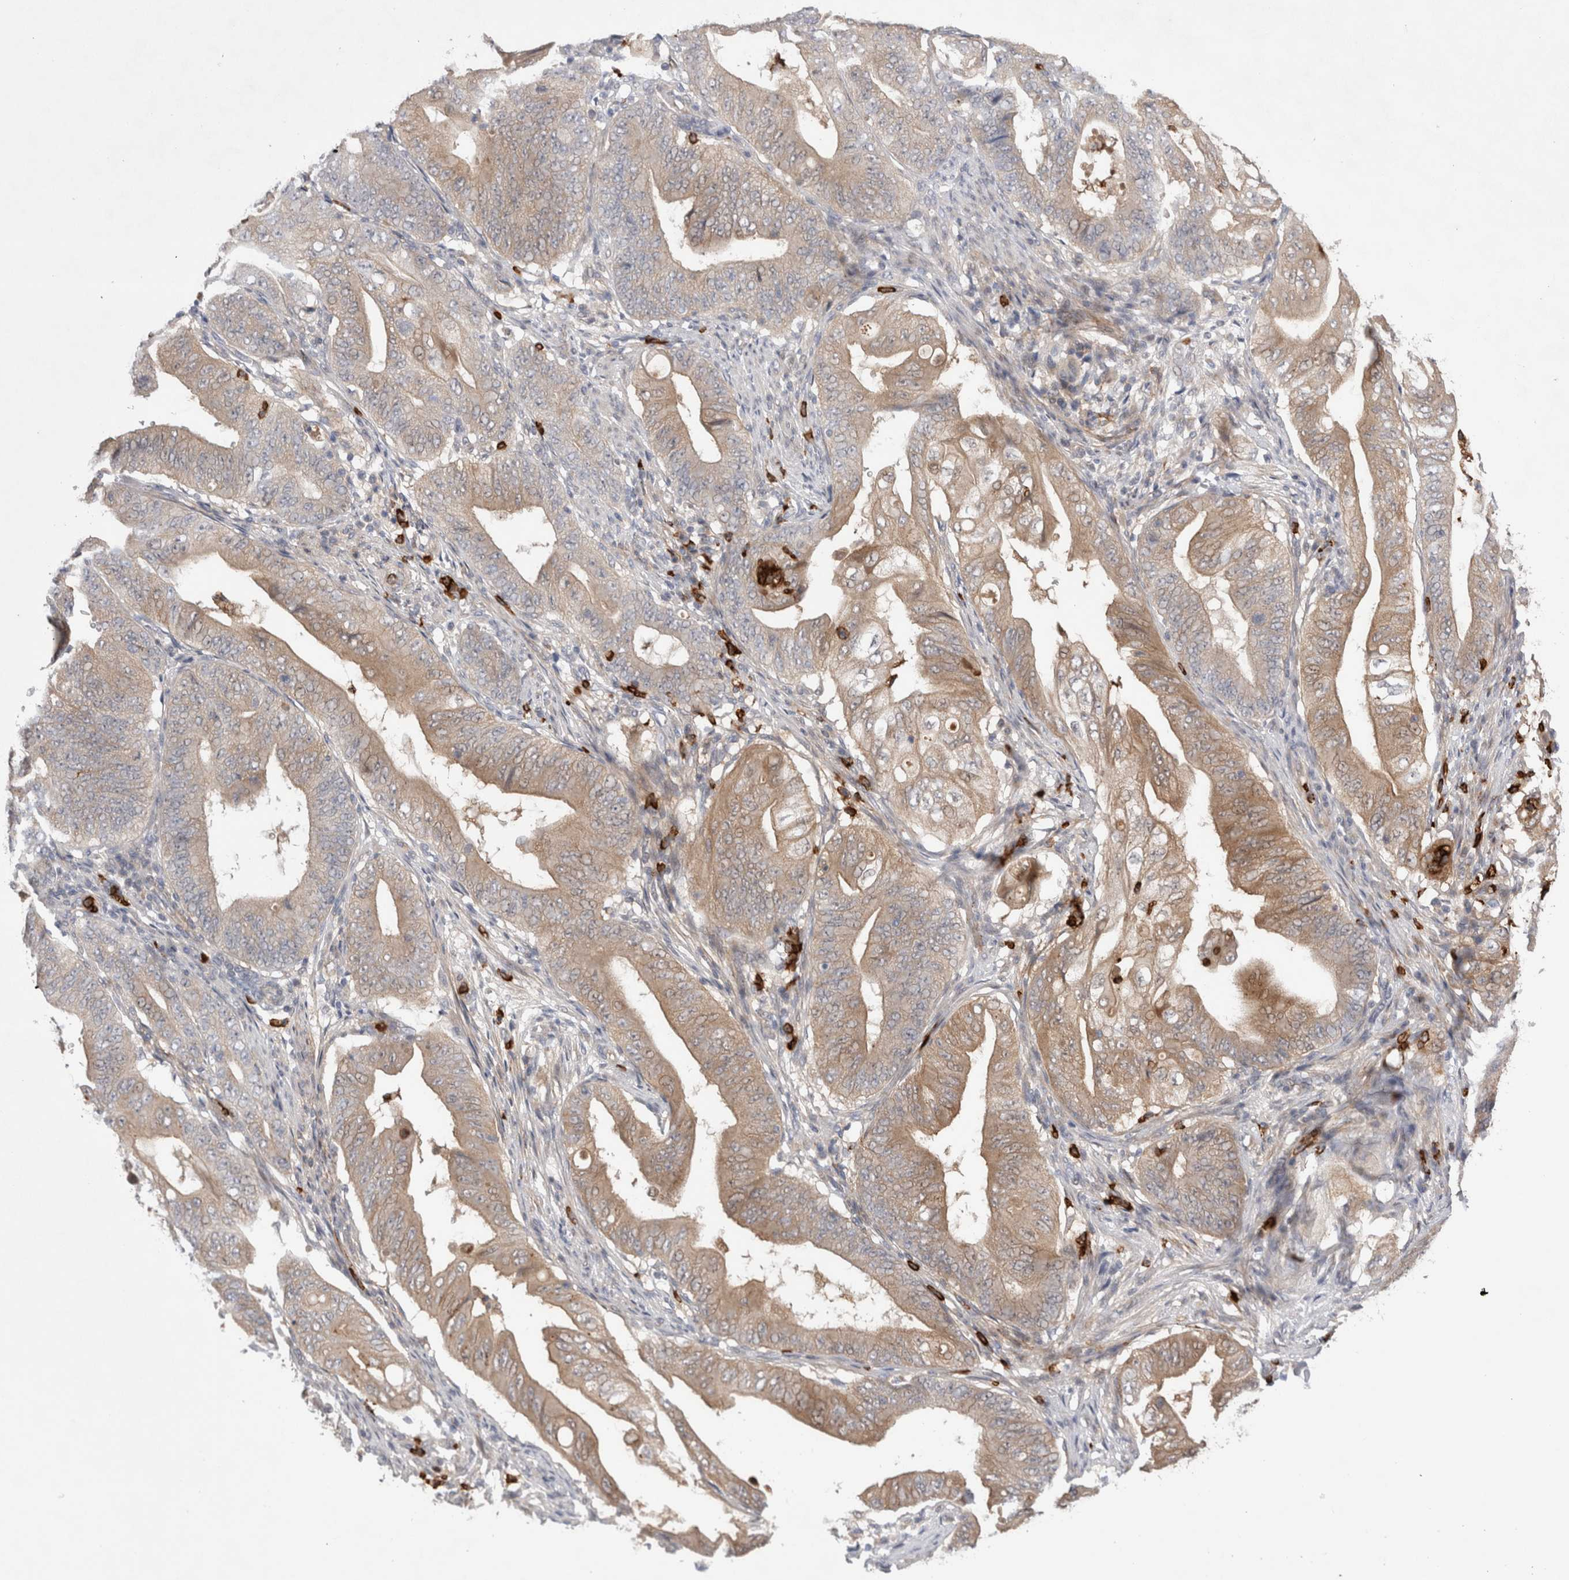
{"staining": {"intensity": "moderate", "quantity": ">75%", "location": "cytoplasmic/membranous"}, "tissue": "stomach cancer", "cell_type": "Tumor cells", "image_type": "cancer", "snomed": [{"axis": "morphology", "description": "Adenocarcinoma, NOS"}, {"axis": "topography", "description": "Stomach"}], "caption": "A medium amount of moderate cytoplasmic/membranous expression is present in approximately >75% of tumor cells in stomach adenocarcinoma tissue. Ihc stains the protein in brown and the nuclei are stained blue.", "gene": "GSDMB", "patient": {"sex": "female", "age": 73}}